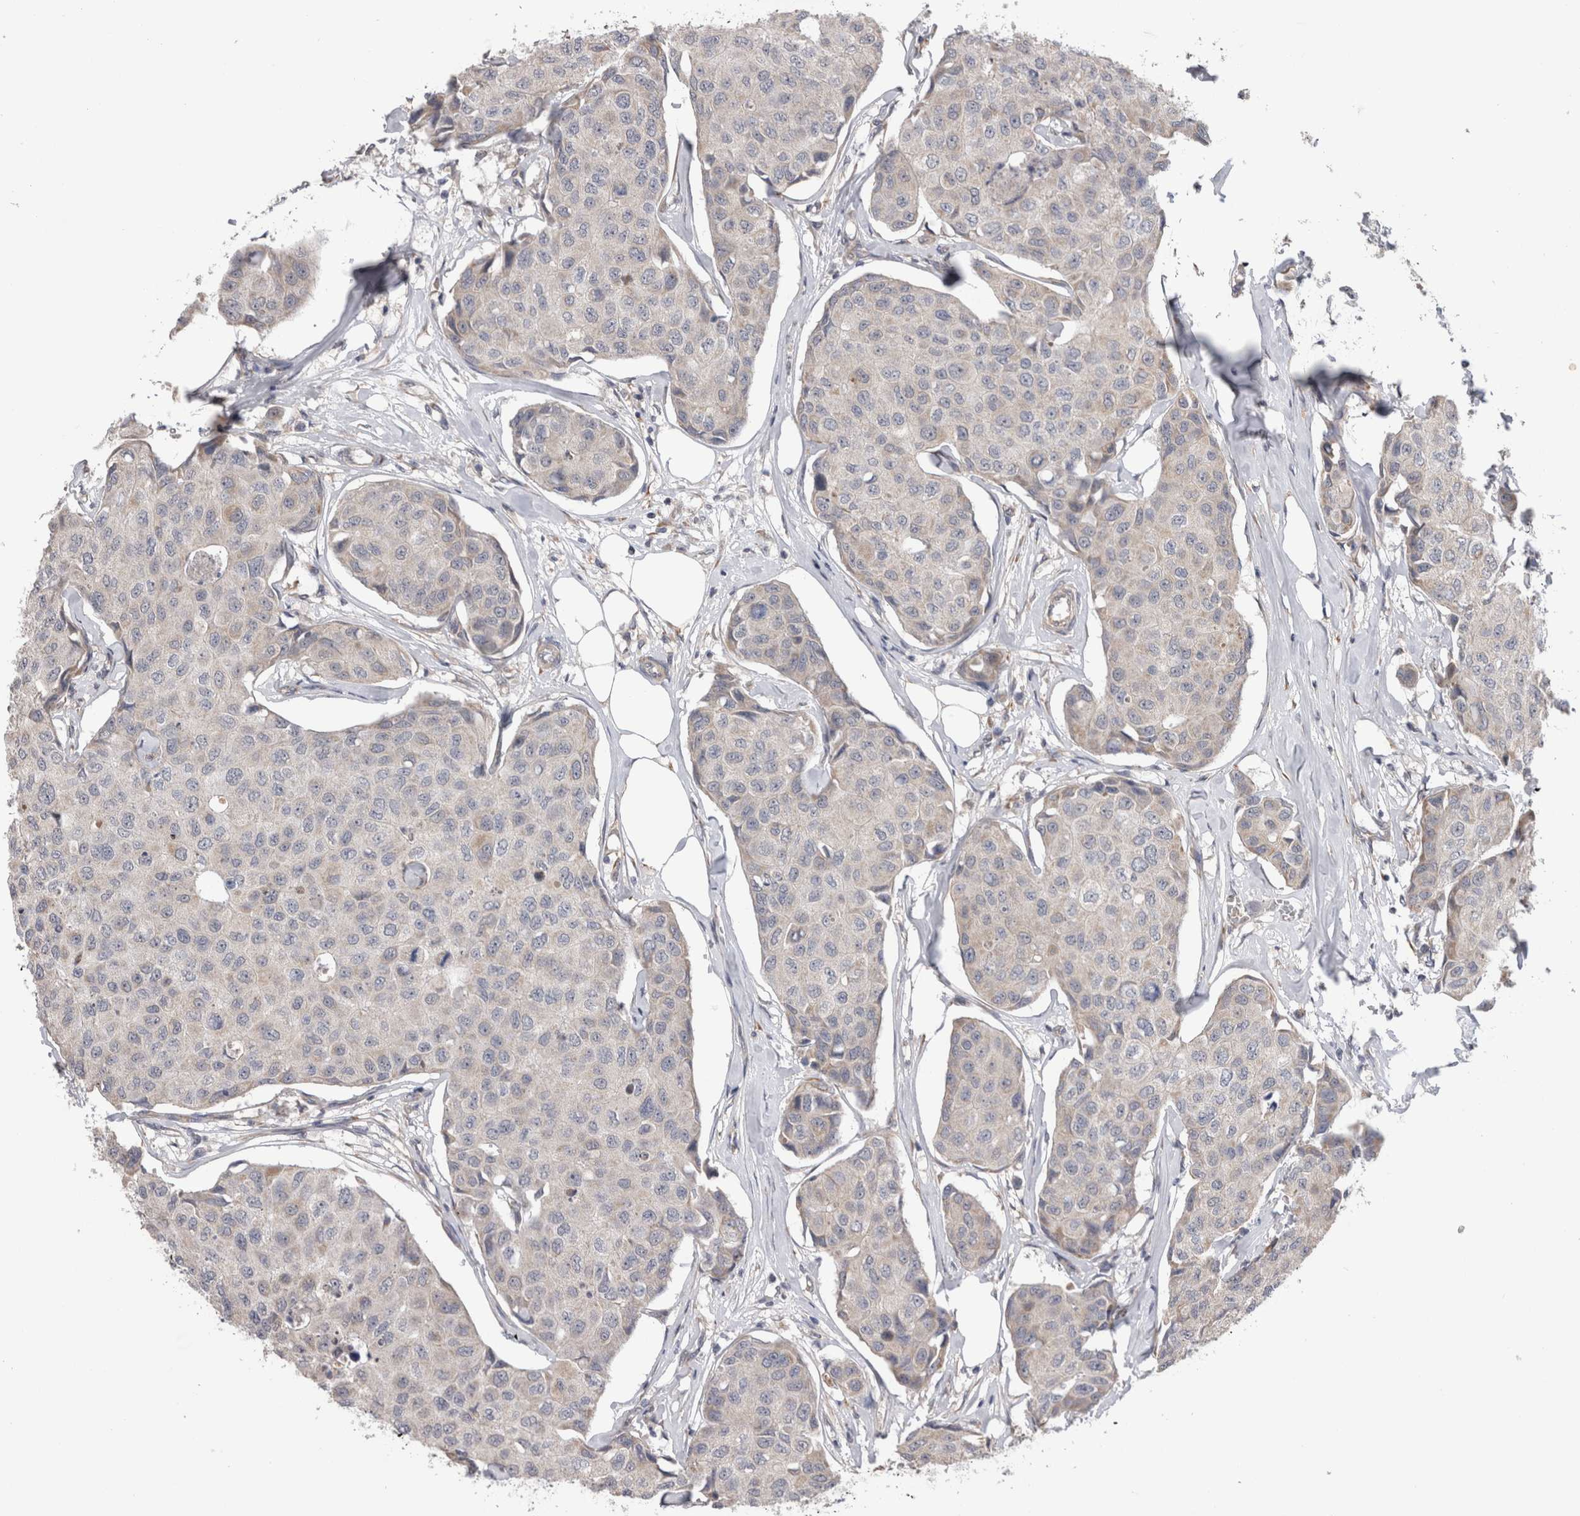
{"staining": {"intensity": "negative", "quantity": "none", "location": "none"}, "tissue": "breast cancer", "cell_type": "Tumor cells", "image_type": "cancer", "snomed": [{"axis": "morphology", "description": "Duct carcinoma"}, {"axis": "topography", "description": "Breast"}], "caption": "The image exhibits no staining of tumor cells in breast cancer (intraductal carcinoma). (Immunohistochemistry, brightfield microscopy, high magnification).", "gene": "ARHGAP29", "patient": {"sex": "female", "age": 80}}